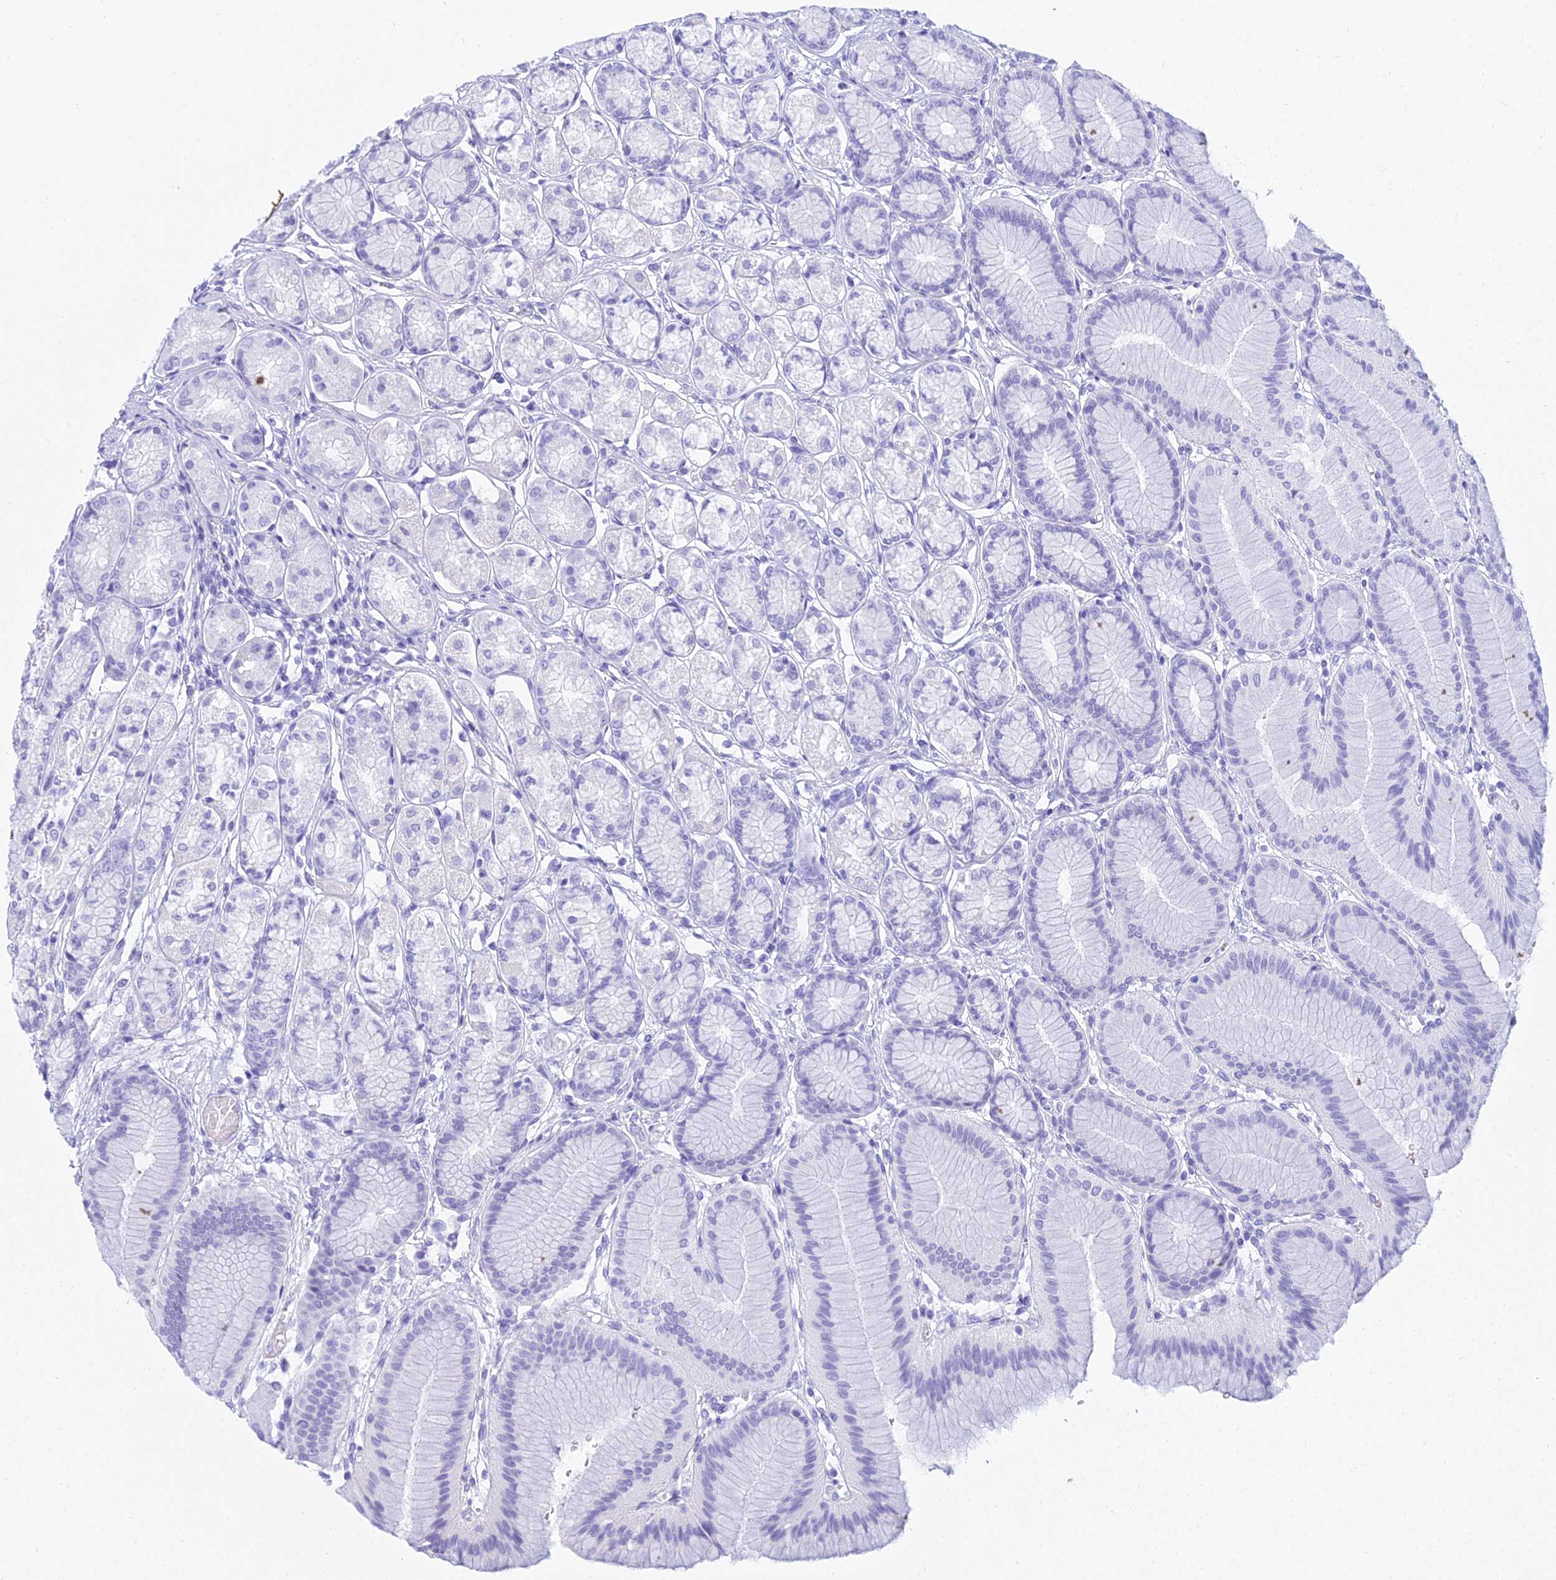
{"staining": {"intensity": "negative", "quantity": "none", "location": "none"}, "tissue": "stomach", "cell_type": "Glandular cells", "image_type": "normal", "snomed": [{"axis": "morphology", "description": "Normal tissue, NOS"}, {"axis": "morphology", "description": "Adenocarcinoma, NOS"}, {"axis": "morphology", "description": "Adenocarcinoma, High grade"}, {"axis": "topography", "description": "Stomach, upper"}, {"axis": "topography", "description": "Stomach"}], "caption": "This is a image of immunohistochemistry staining of unremarkable stomach, which shows no expression in glandular cells. (Brightfield microscopy of DAB (3,3'-diaminobenzidine) immunohistochemistry (IHC) at high magnification).", "gene": "PATE4", "patient": {"sex": "female", "age": 65}}